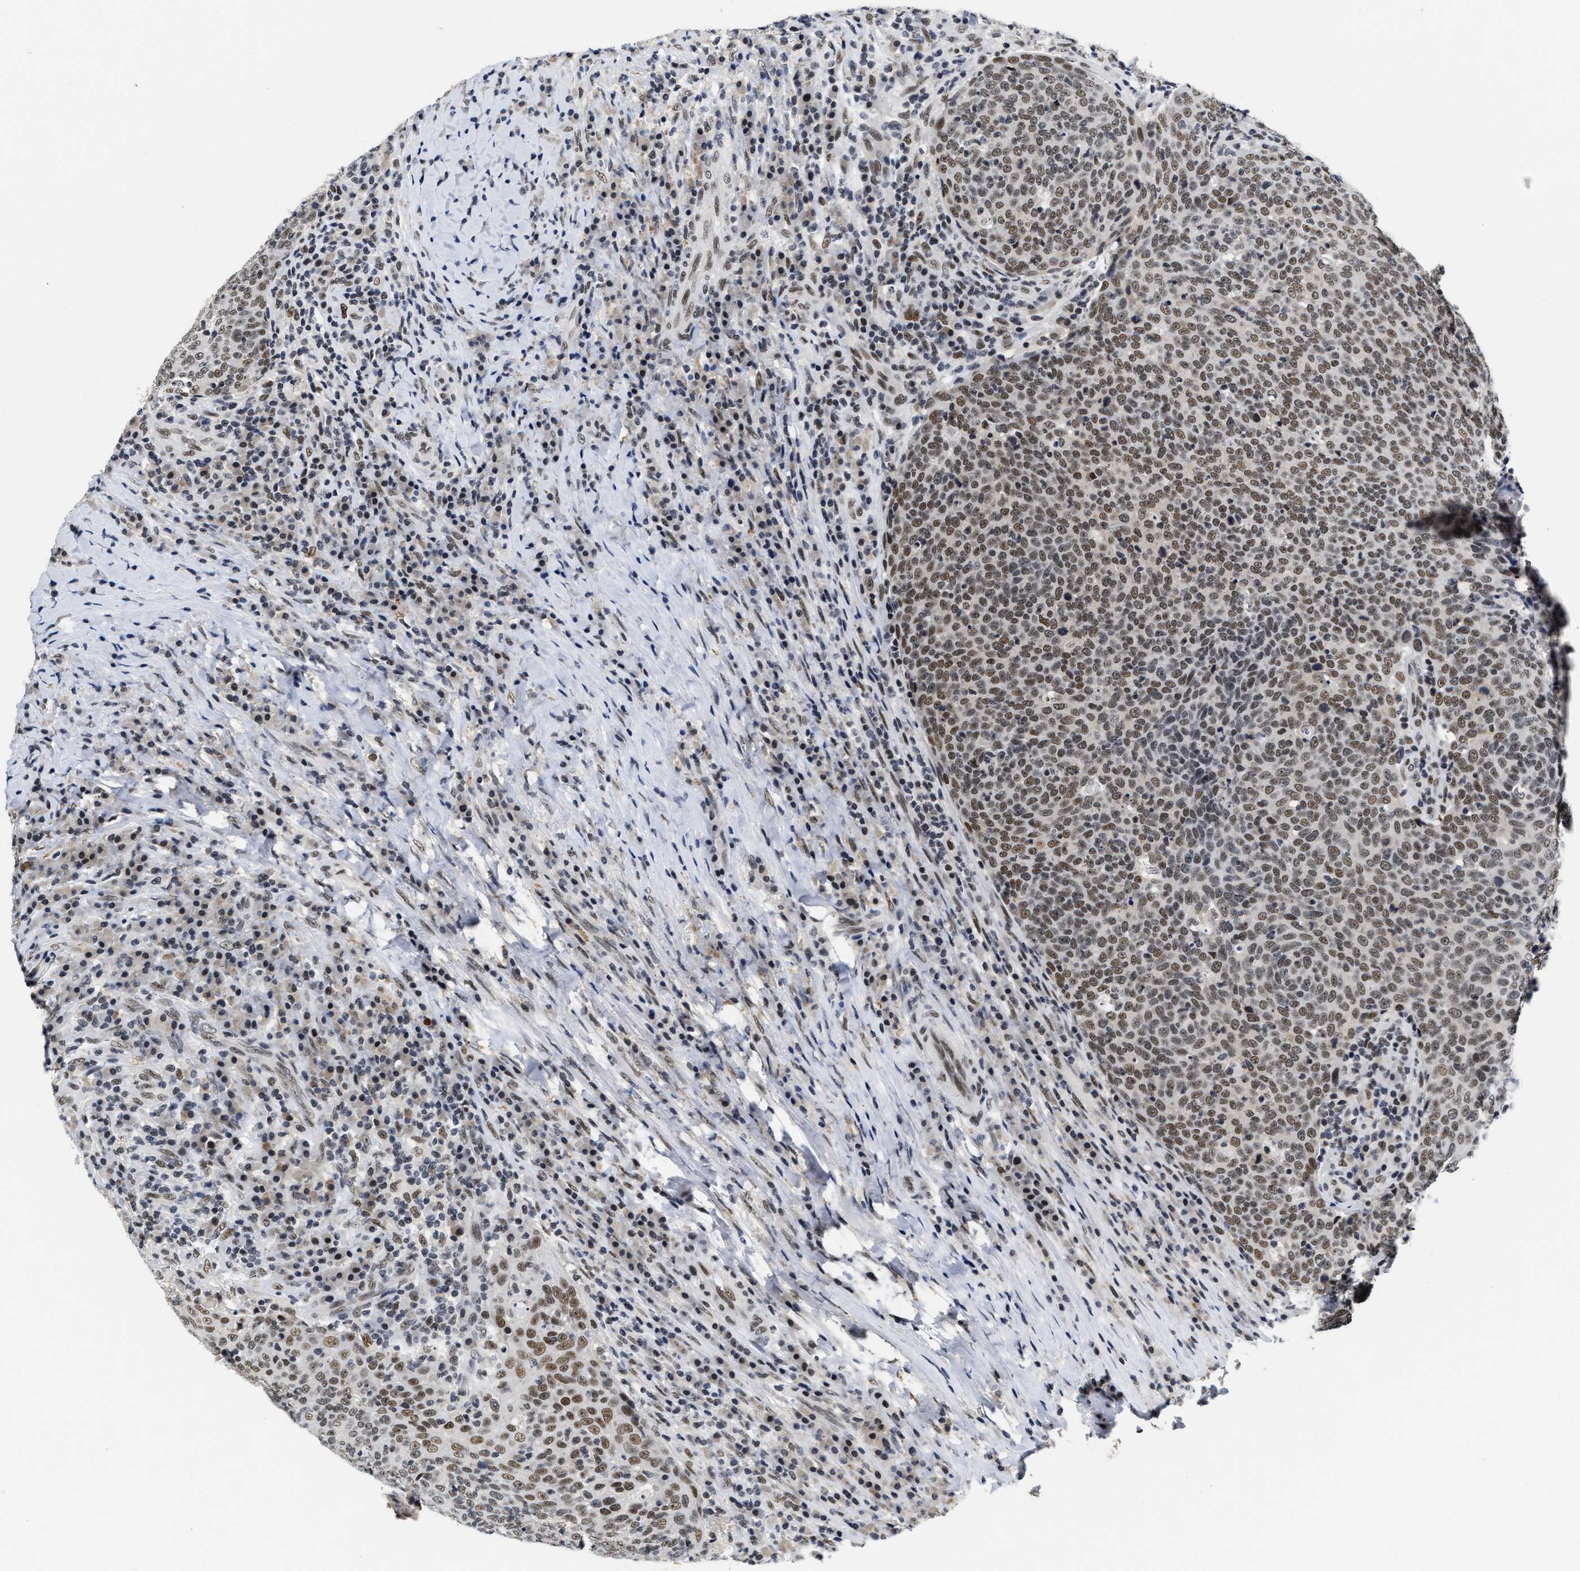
{"staining": {"intensity": "moderate", "quantity": ">75%", "location": "nuclear"}, "tissue": "head and neck cancer", "cell_type": "Tumor cells", "image_type": "cancer", "snomed": [{"axis": "morphology", "description": "Squamous cell carcinoma, NOS"}, {"axis": "morphology", "description": "Squamous cell carcinoma, metastatic, NOS"}, {"axis": "topography", "description": "Lymph node"}, {"axis": "topography", "description": "Head-Neck"}], "caption": "Protein staining of head and neck cancer tissue exhibits moderate nuclear staining in about >75% of tumor cells.", "gene": "INIP", "patient": {"sex": "male", "age": 62}}